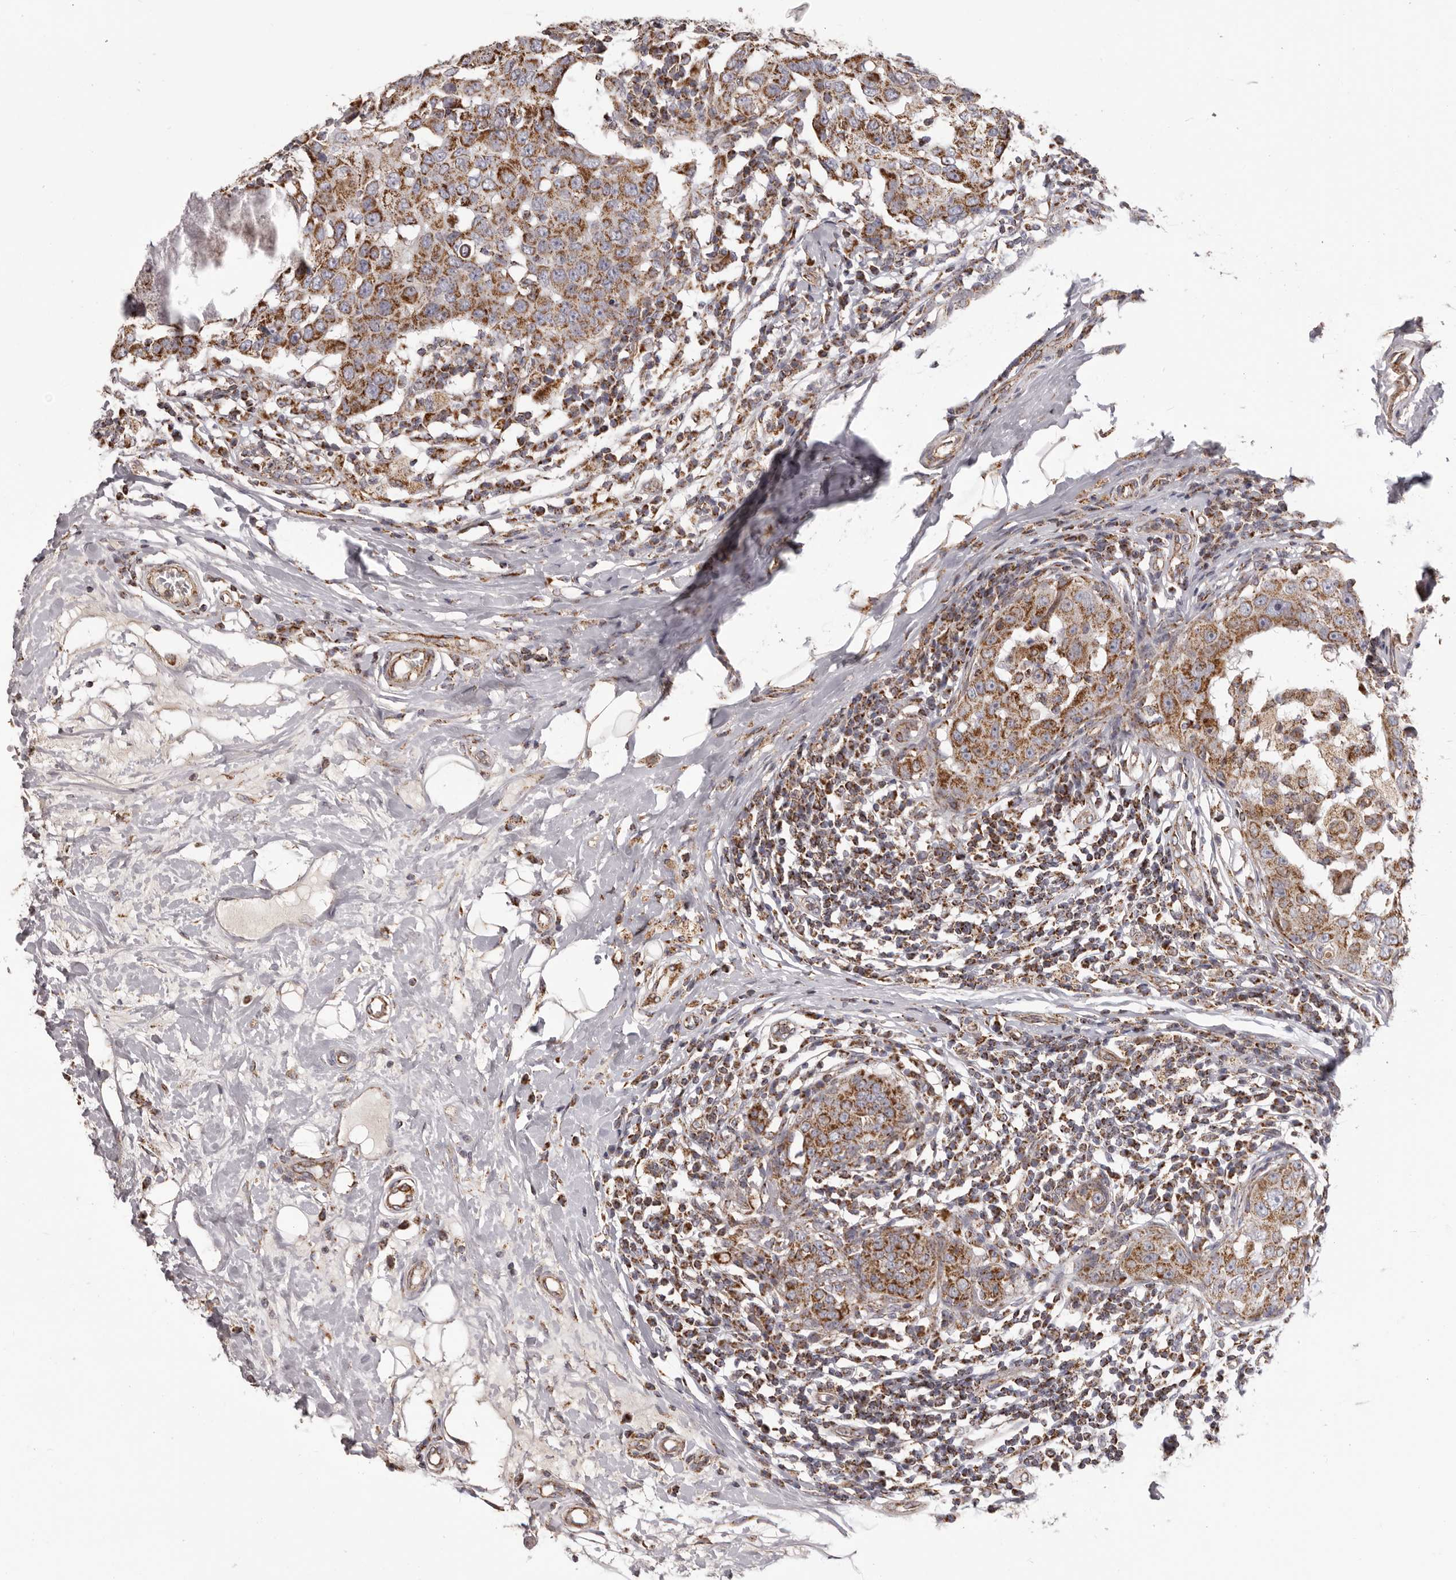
{"staining": {"intensity": "strong", "quantity": ">75%", "location": "cytoplasmic/membranous"}, "tissue": "breast cancer", "cell_type": "Tumor cells", "image_type": "cancer", "snomed": [{"axis": "morphology", "description": "Duct carcinoma"}, {"axis": "topography", "description": "Breast"}], "caption": "This photomicrograph reveals immunohistochemistry (IHC) staining of human breast cancer (infiltrating ductal carcinoma), with high strong cytoplasmic/membranous expression in approximately >75% of tumor cells.", "gene": "CHRM2", "patient": {"sex": "female", "age": 27}}